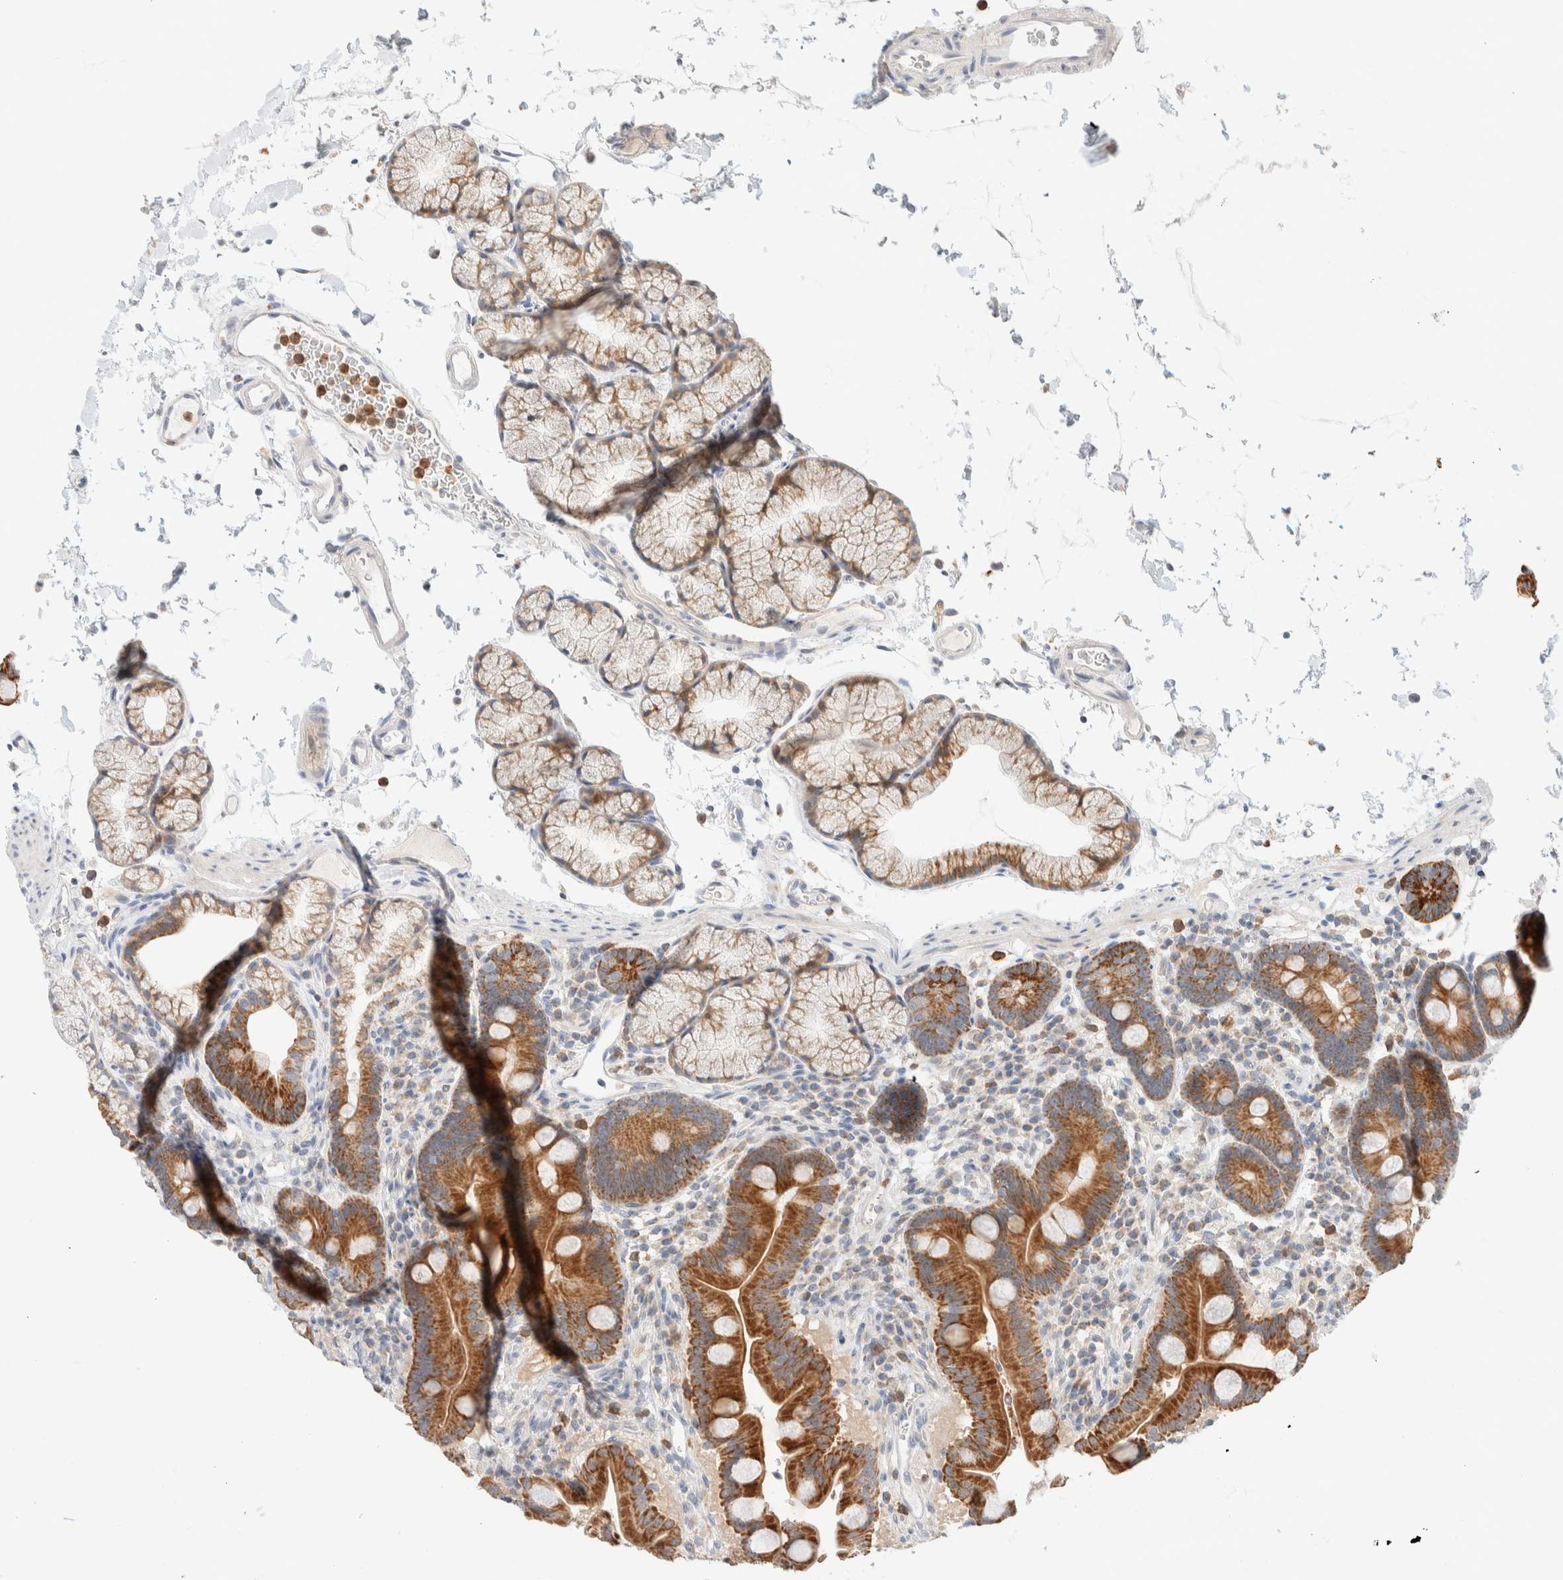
{"staining": {"intensity": "strong", "quantity": ">75%", "location": "cytoplasmic/membranous"}, "tissue": "duodenum", "cell_type": "Glandular cells", "image_type": "normal", "snomed": [{"axis": "morphology", "description": "Normal tissue, NOS"}, {"axis": "topography", "description": "Duodenum"}], "caption": "Brown immunohistochemical staining in normal human duodenum demonstrates strong cytoplasmic/membranous positivity in approximately >75% of glandular cells.", "gene": "HDHD3", "patient": {"sex": "male", "age": 54}}